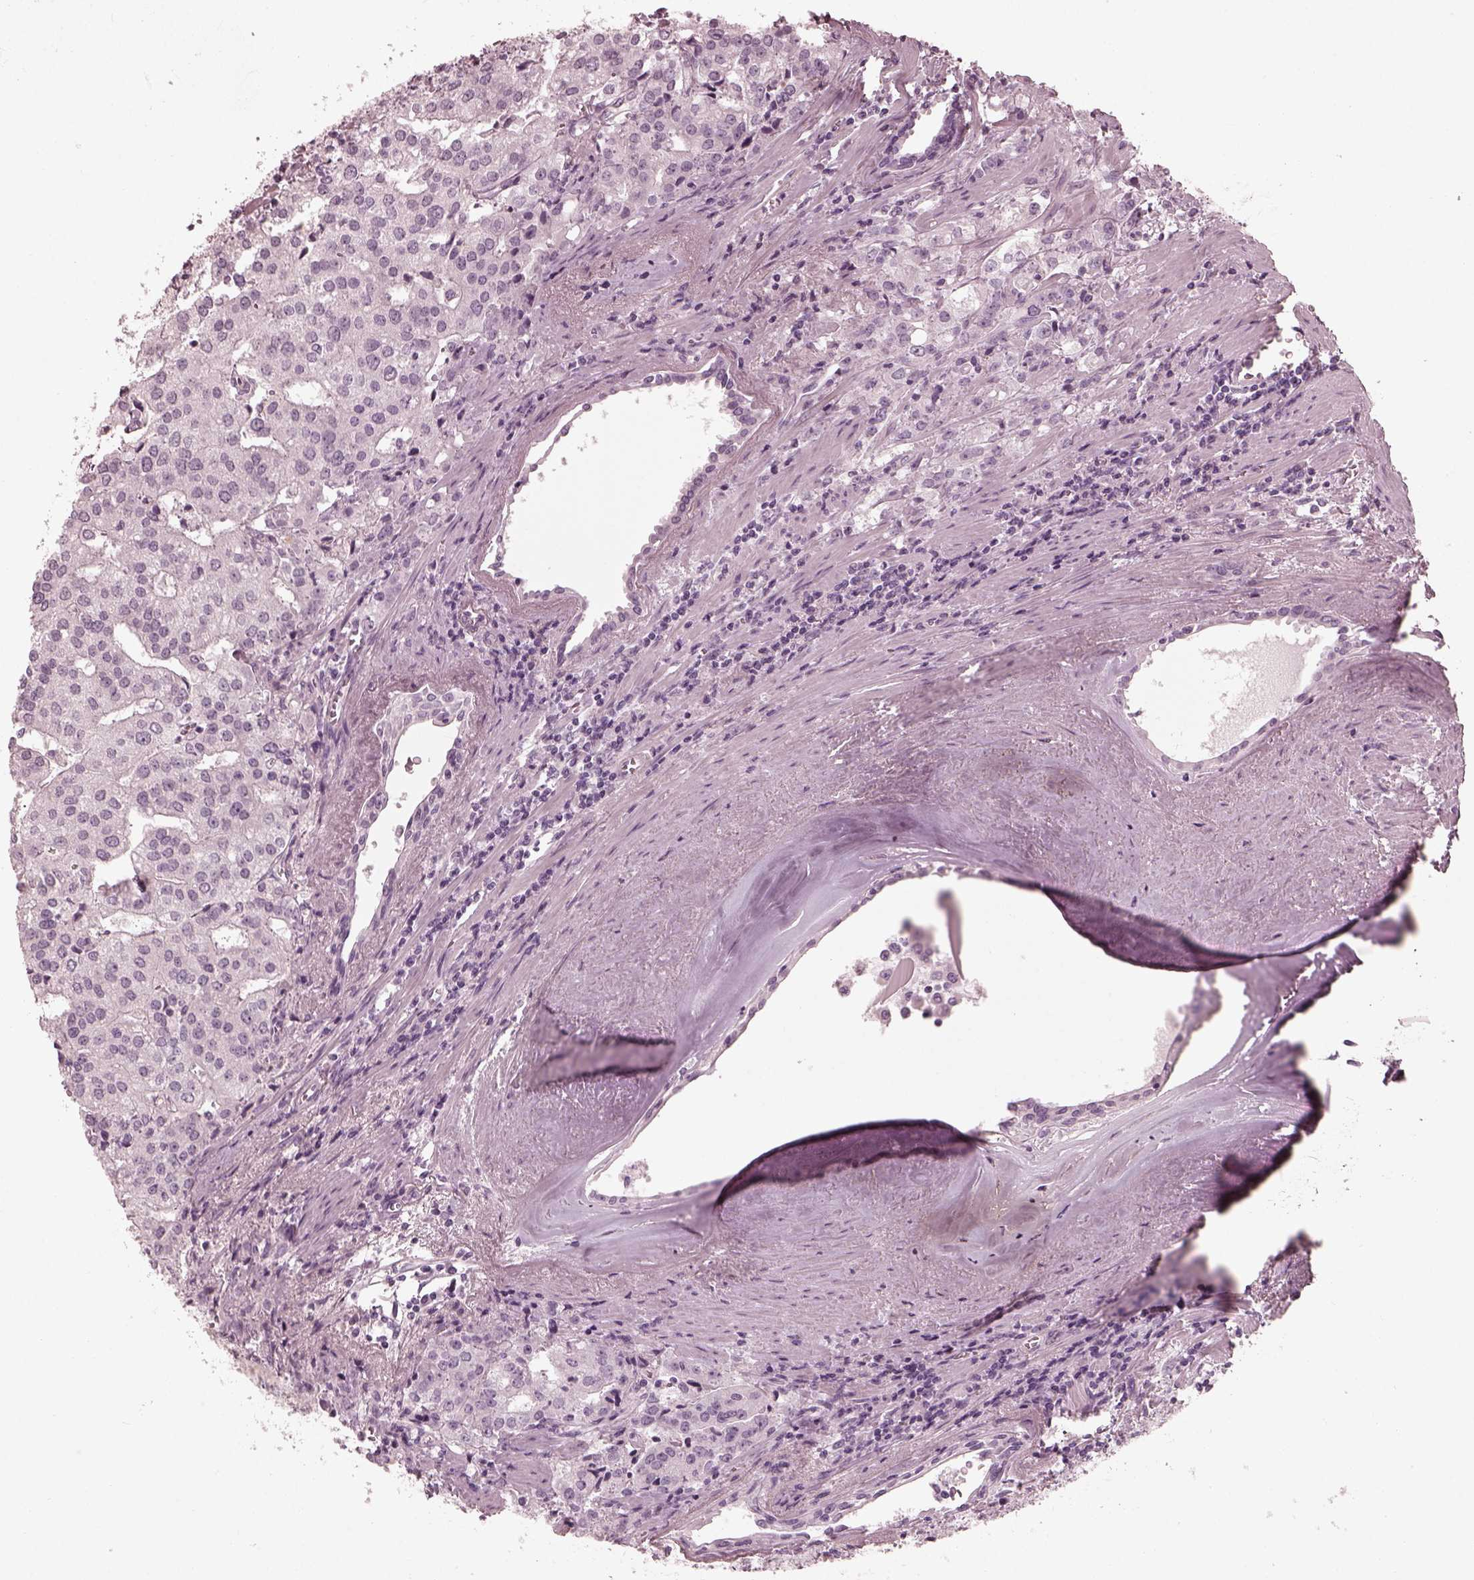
{"staining": {"intensity": "negative", "quantity": "none", "location": "none"}, "tissue": "prostate cancer", "cell_type": "Tumor cells", "image_type": "cancer", "snomed": [{"axis": "morphology", "description": "Adenocarcinoma, High grade"}, {"axis": "topography", "description": "Prostate"}], "caption": "DAB (3,3'-diaminobenzidine) immunohistochemical staining of human prostate cancer (adenocarcinoma (high-grade)) exhibits no significant positivity in tumor cells. The staining is performed using DAB brown chromogen with nuclei counter-stained in using hematoxylin.", "gene": "SAXO2", "patient": {"sex": "male", "age": 68}}